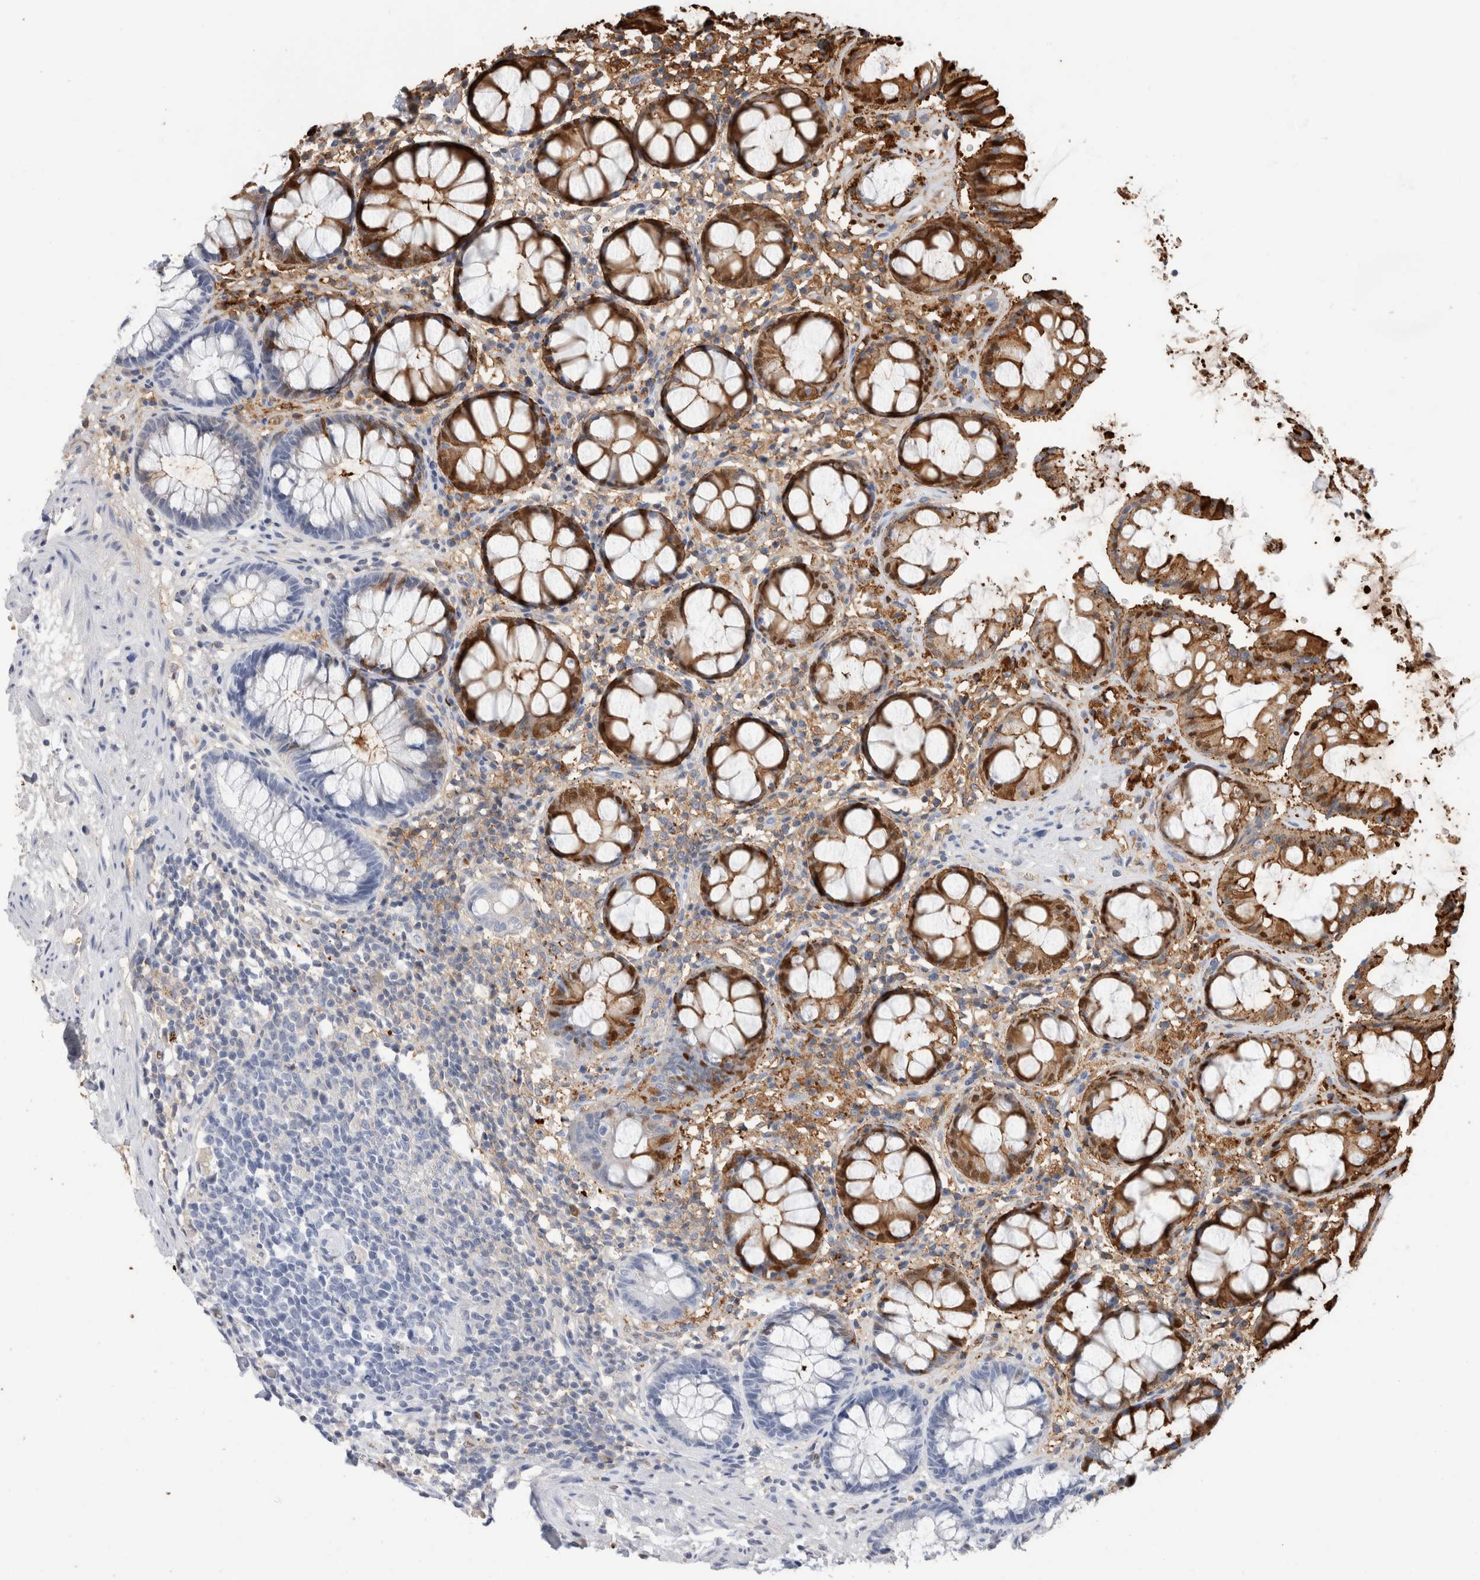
{"staining": {"intensity": "strong", "quantity": "25%-75%", "location": "cytoplasmic/membranous,nuclear"}, "tissue": "rectum", "cell_type": "Glandular cells", "image_type": "normal", "snomed": [{"axis": "morphology", "description": "Normal tissue, NOS"}, {"axis": "topography", "description": "Rectum"}], "caption": "Rectum stained with a brown dye exhibits strong cytoplasmic/membranous,nuclear positive positivity in approximately 25%-75% of glandular cells.", "gene": "CA1", "patient": {"sex": "male", "age": 64}}